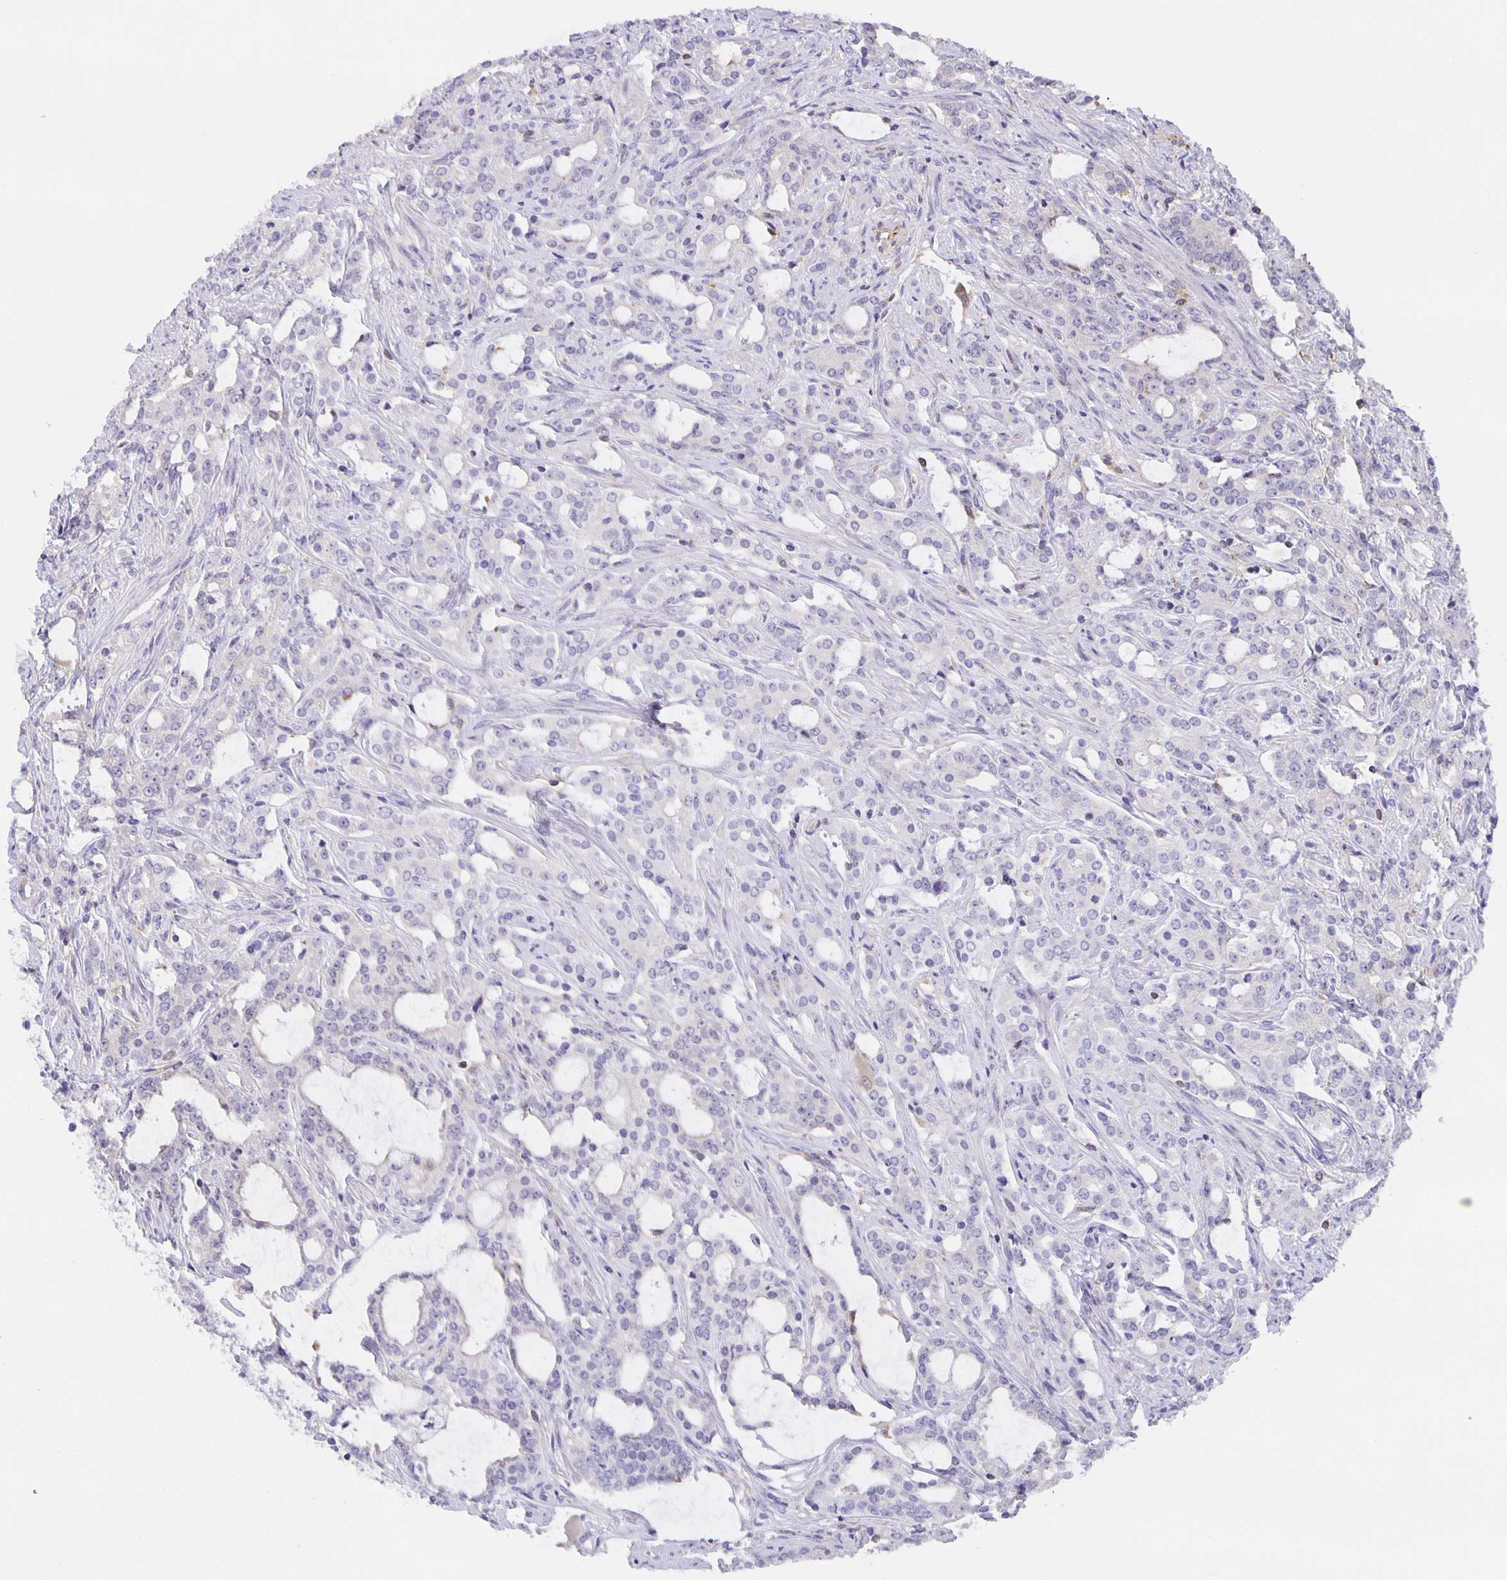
{"staining": {"intensity": "negative", "quantity": "none", "location": "none"}, "tissue": "prostate cancer", "cell_type": "Tumor cells", "image_type": "cancer", "snomed": [{"axis": "morphology", "description": "Adenocarcinoma, Medium grade"}, {"axis": "topography", "description": "Prostate"}], "caption": "Tumor cells are negative for brown protein staining in medium-grade adenocarcinoma (prostate).", "gene": "MARCHF6", "patient": {"sex": "male", "age": 57}}